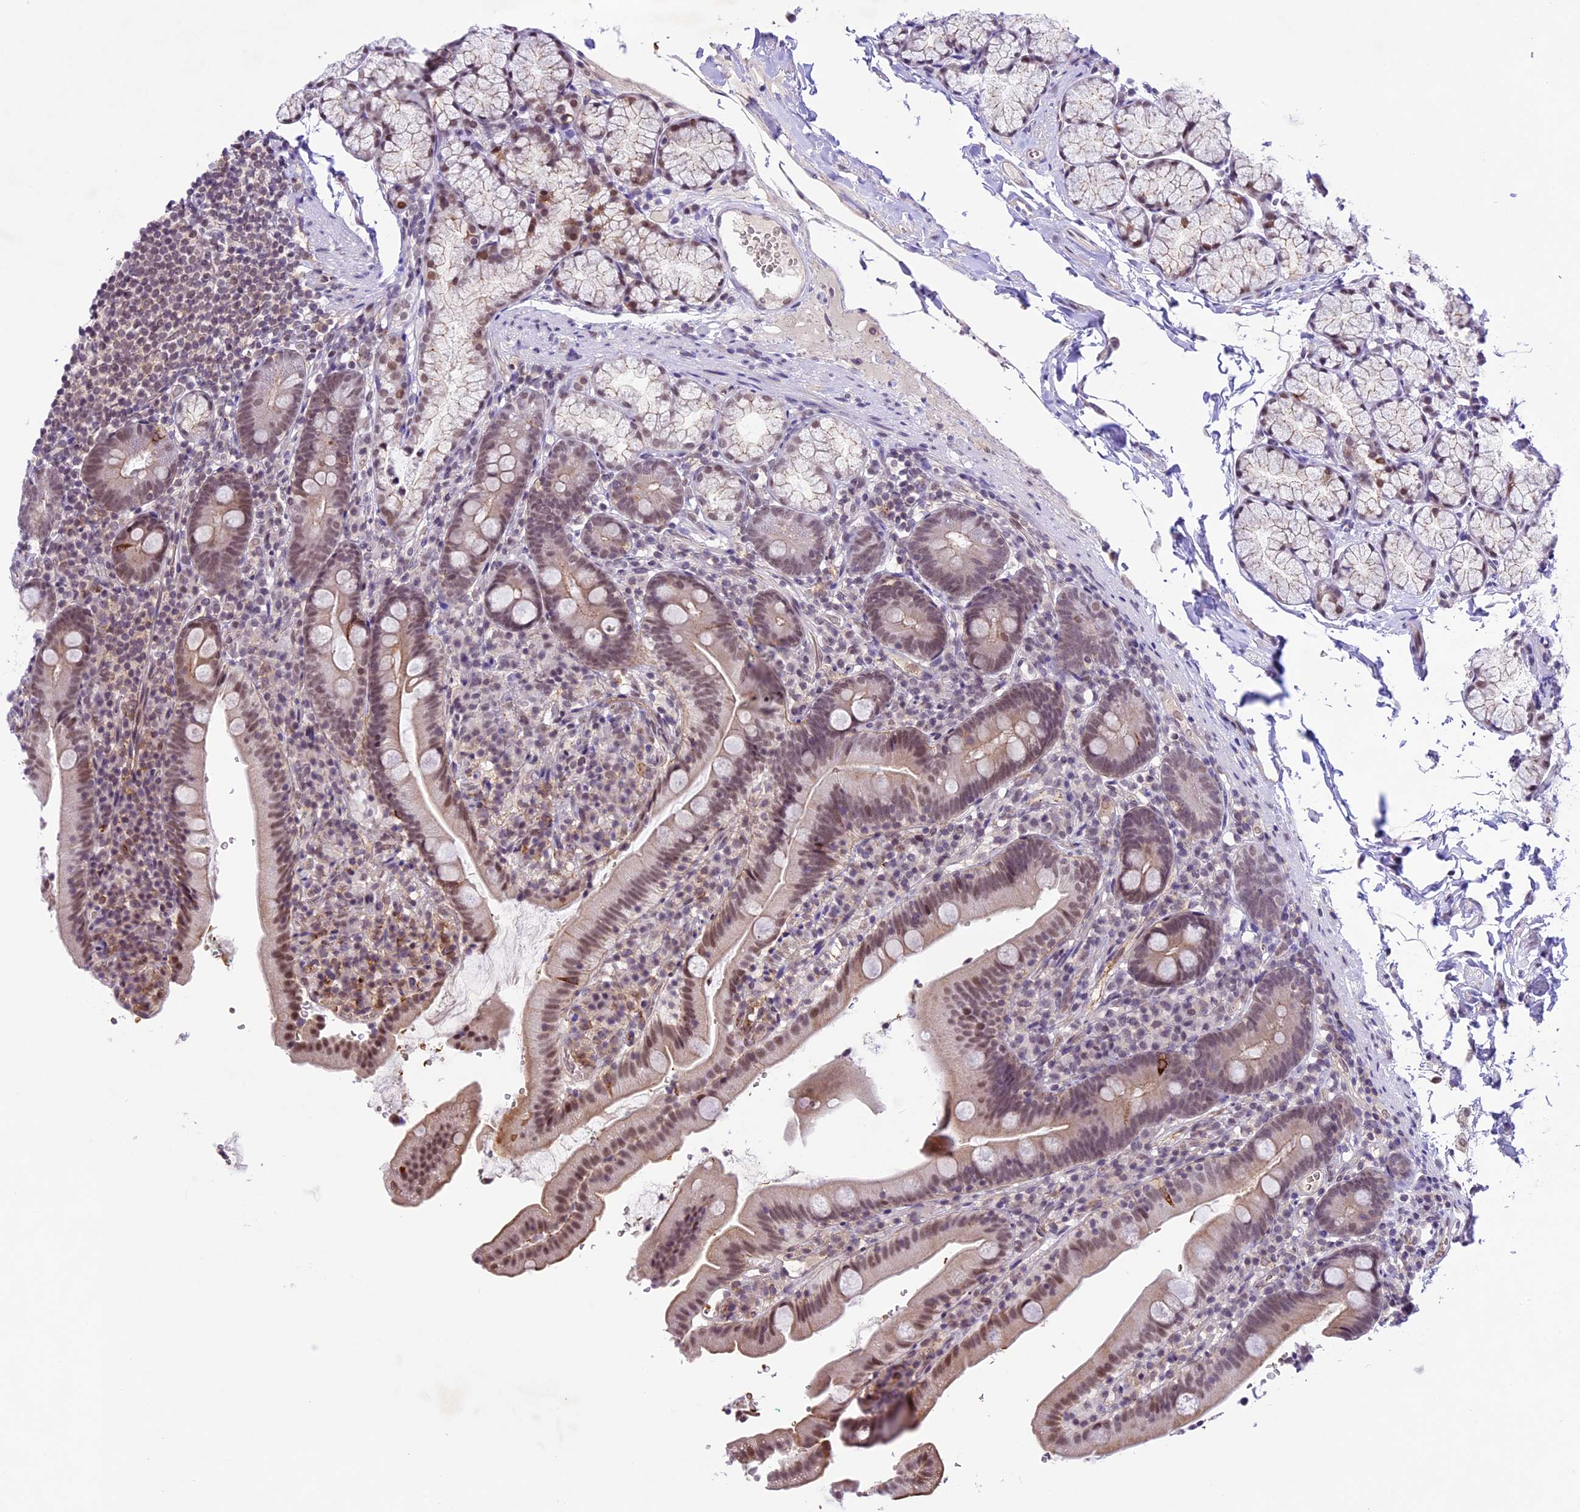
{"staining": {"intensity": "moderate", "quantity": "<25%", "location": "nuclear"}, "tissue": "duodenum", "cell_type": "Glandular cells", "image_type": "normal", "snomed": [{"axis": "morphology", "description": "Normal tissue, NOS"}, {"axis": "topography", "description": "Duodenum"}], "caption": "Duodenum was stained to show a protein in brown. There is low levels of moderate nuclear expression in approximately <25% of glandular cells. (Brightfield microscopy of DAB IHC at high magnification).", "gene": "SHKBP1", "patient": {"sex": "female", "age": 67}}